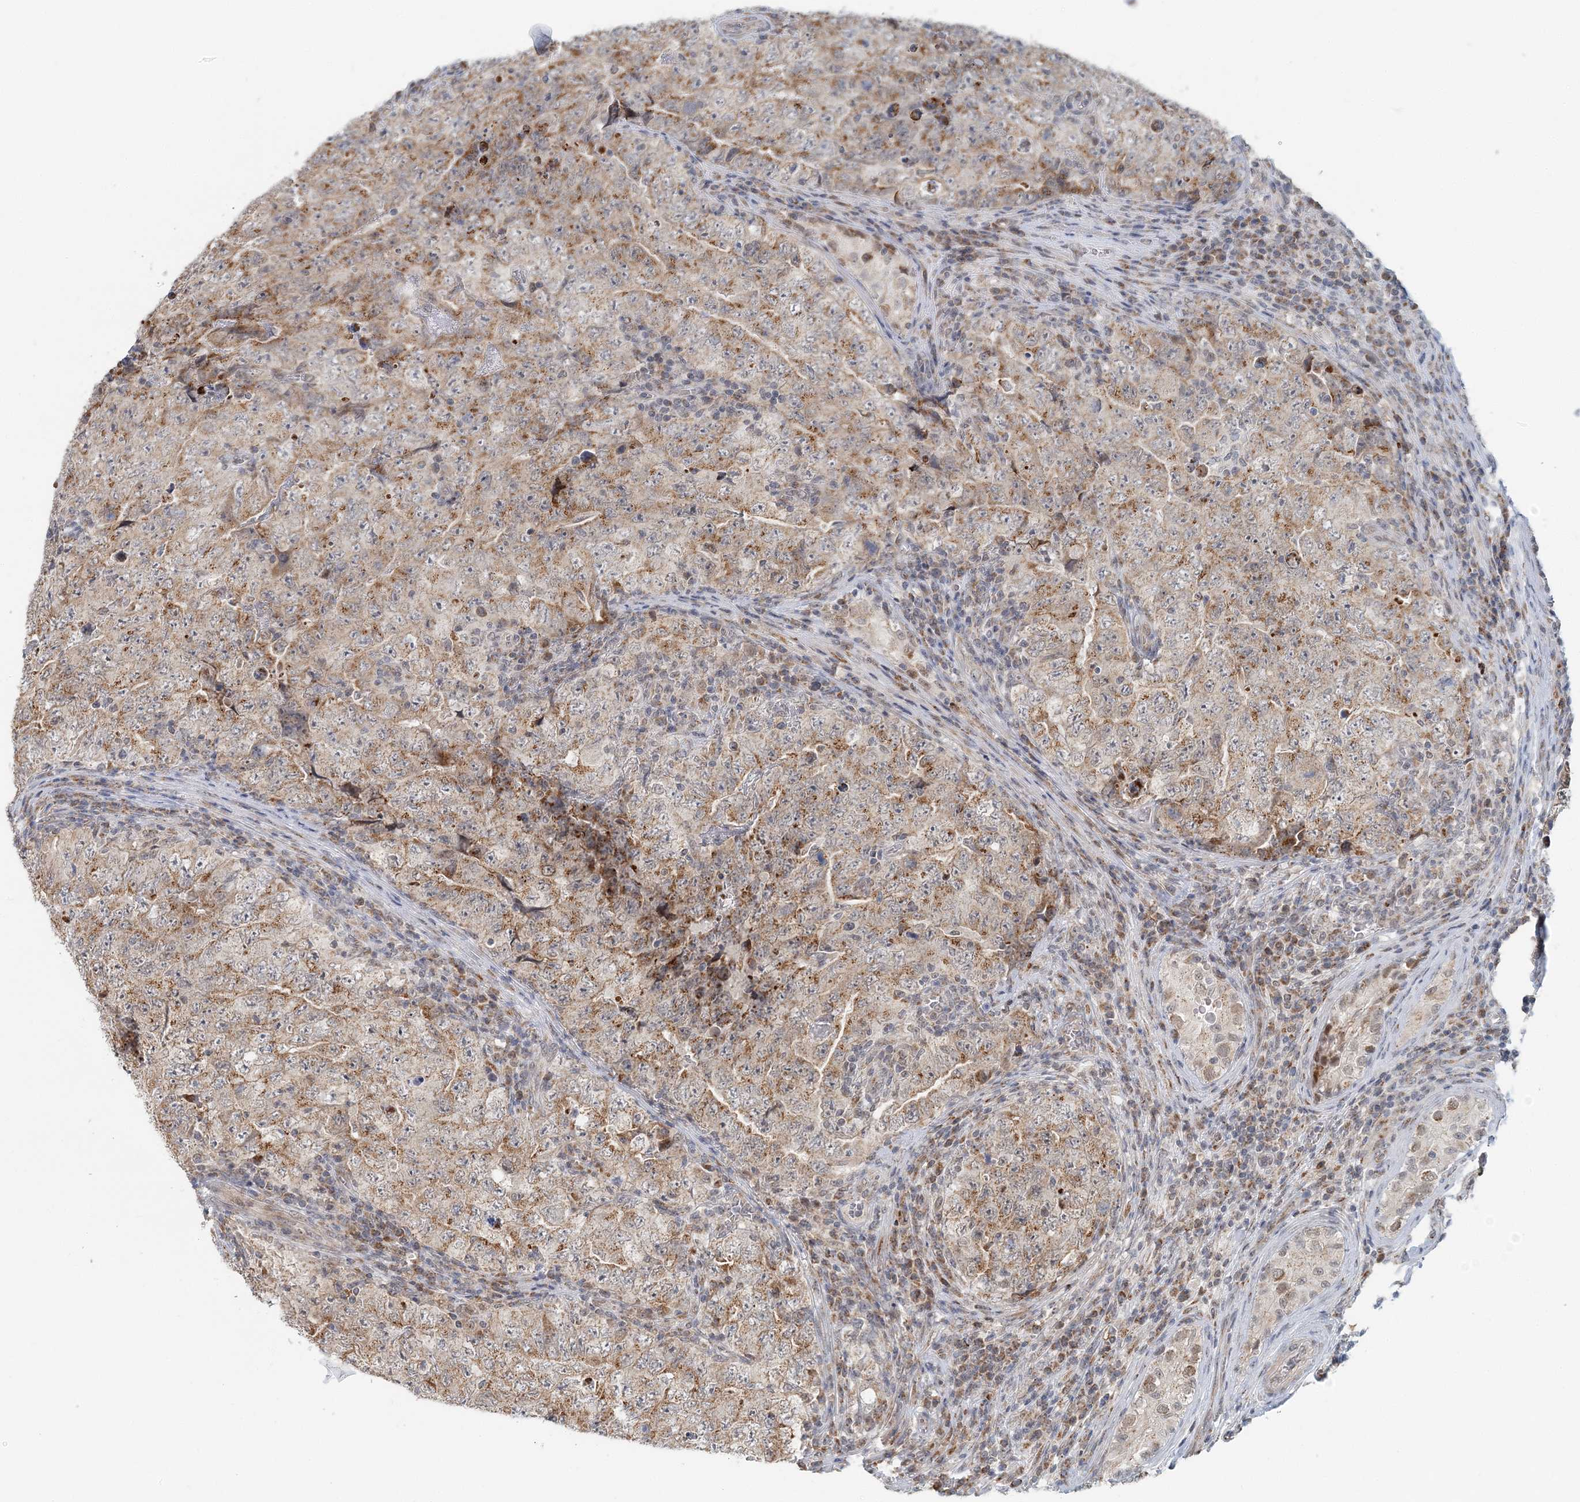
{"staining": {"intensity": "moderate", "quantity": ">75%", "location": "cytoplasmic/membranous"}, "tissue": "testis cancer", "cell_type": "Tumor cells", "image_type": "cancer", "snomed": [{"axis": "morphology", "description": "Carcinoma, Embryonal, NOS"}, {"axis": "topography", "description": "Testis"}], "caption": "Embryonal carcinoma (testis) tissue displays moderate cytoplasmic/membranous staining in approximately >75% of tumor cells, visualized by immunohistochemistry.", "gene": "RNF150", "patient": {"sex": "male", "age": 26}}